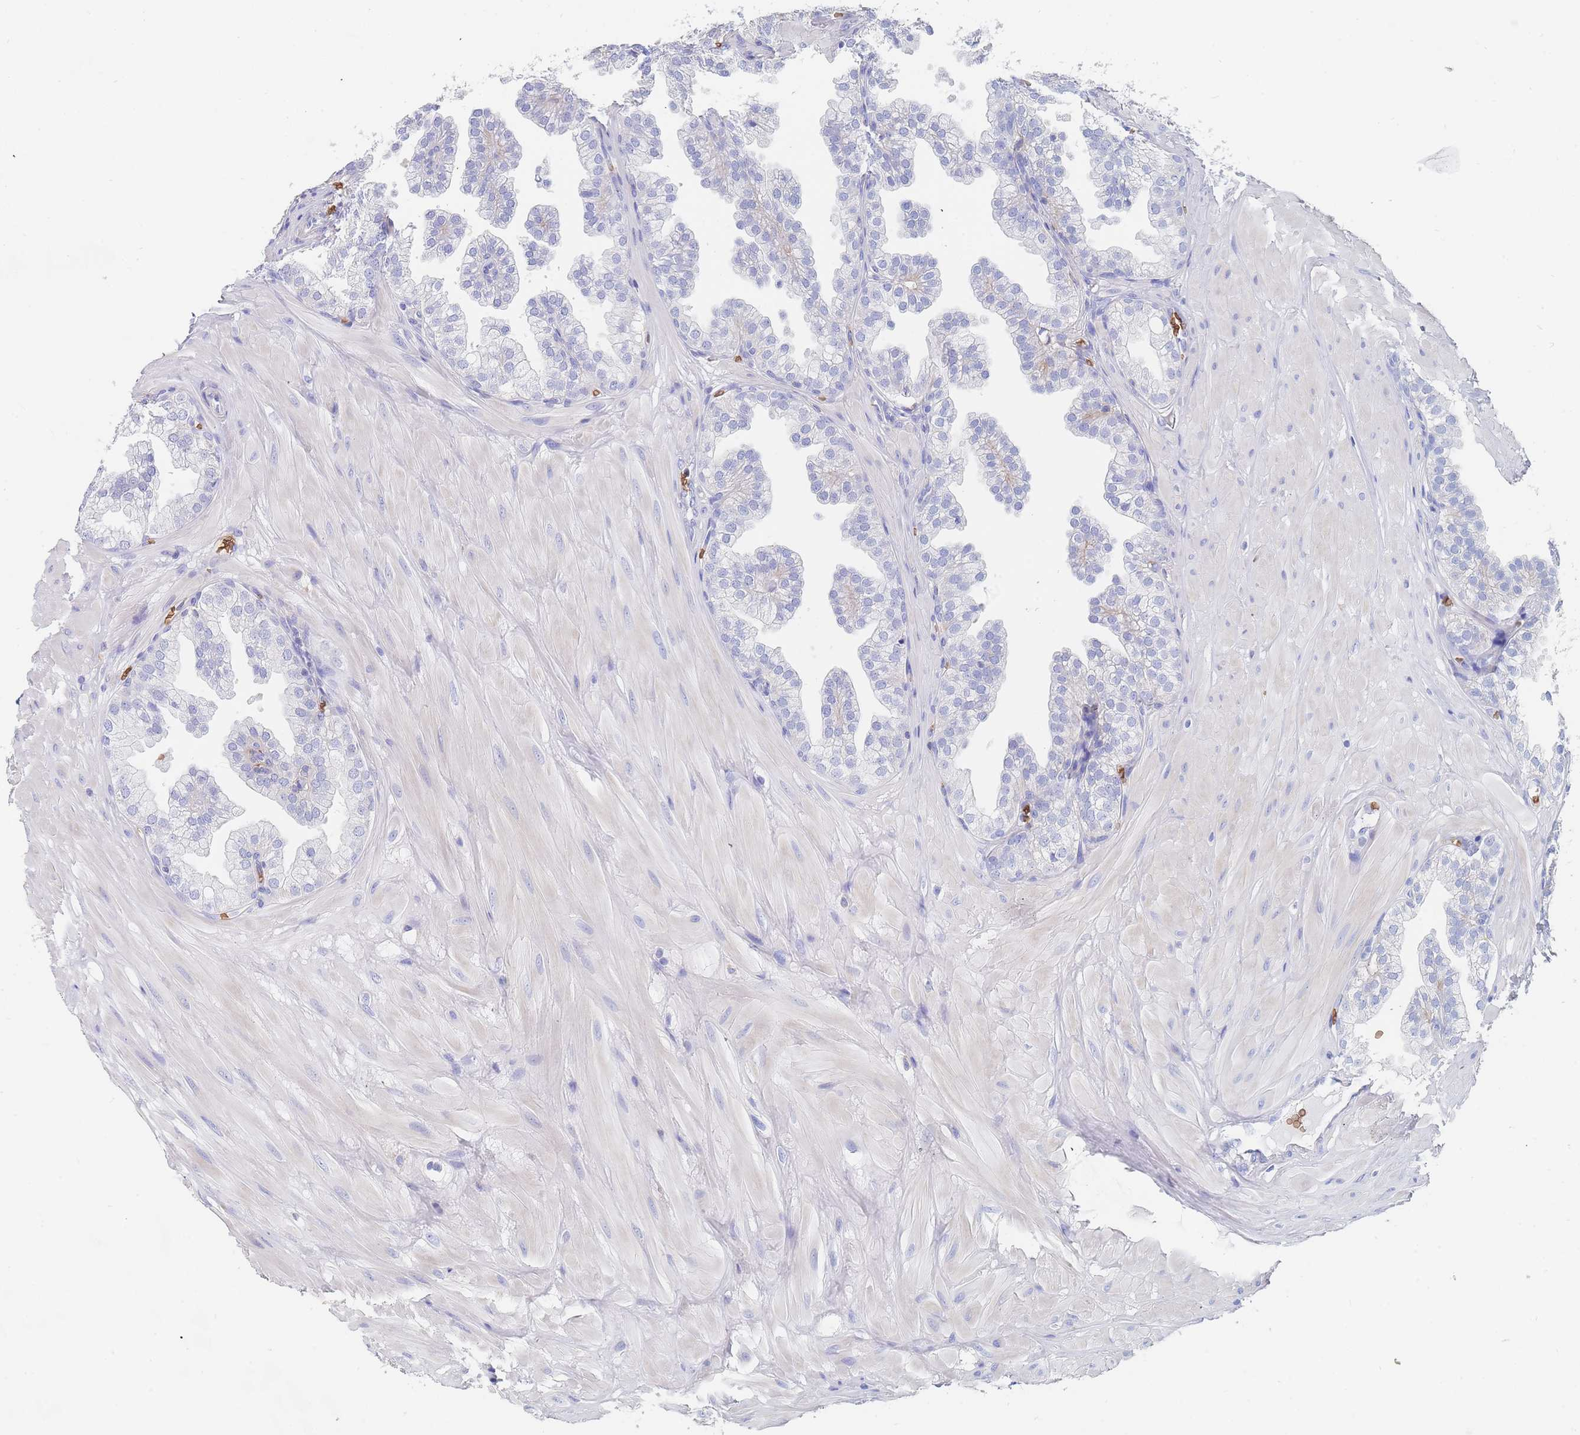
{"staining": {"intensity": "negative", "quantity": "none", "location": "none"}, "tissue": "prostate", "cell_type": "Glandular cells", "image_type": "normal", "snomed": [{"axis": "morphology", "description": "Normal tissue, NOS"}, {"axis": "topography", "description": "Prostate"}, {"axis": "topography", "description": "Peripheral nerve tissue"}], "caption": "This is an immunohistochemistry (IHC) micrograph of benign prostate. There is no staining in glandular cells.", "gene": "SLC2A1", "patient": {"sex": "male", "age": 55}}